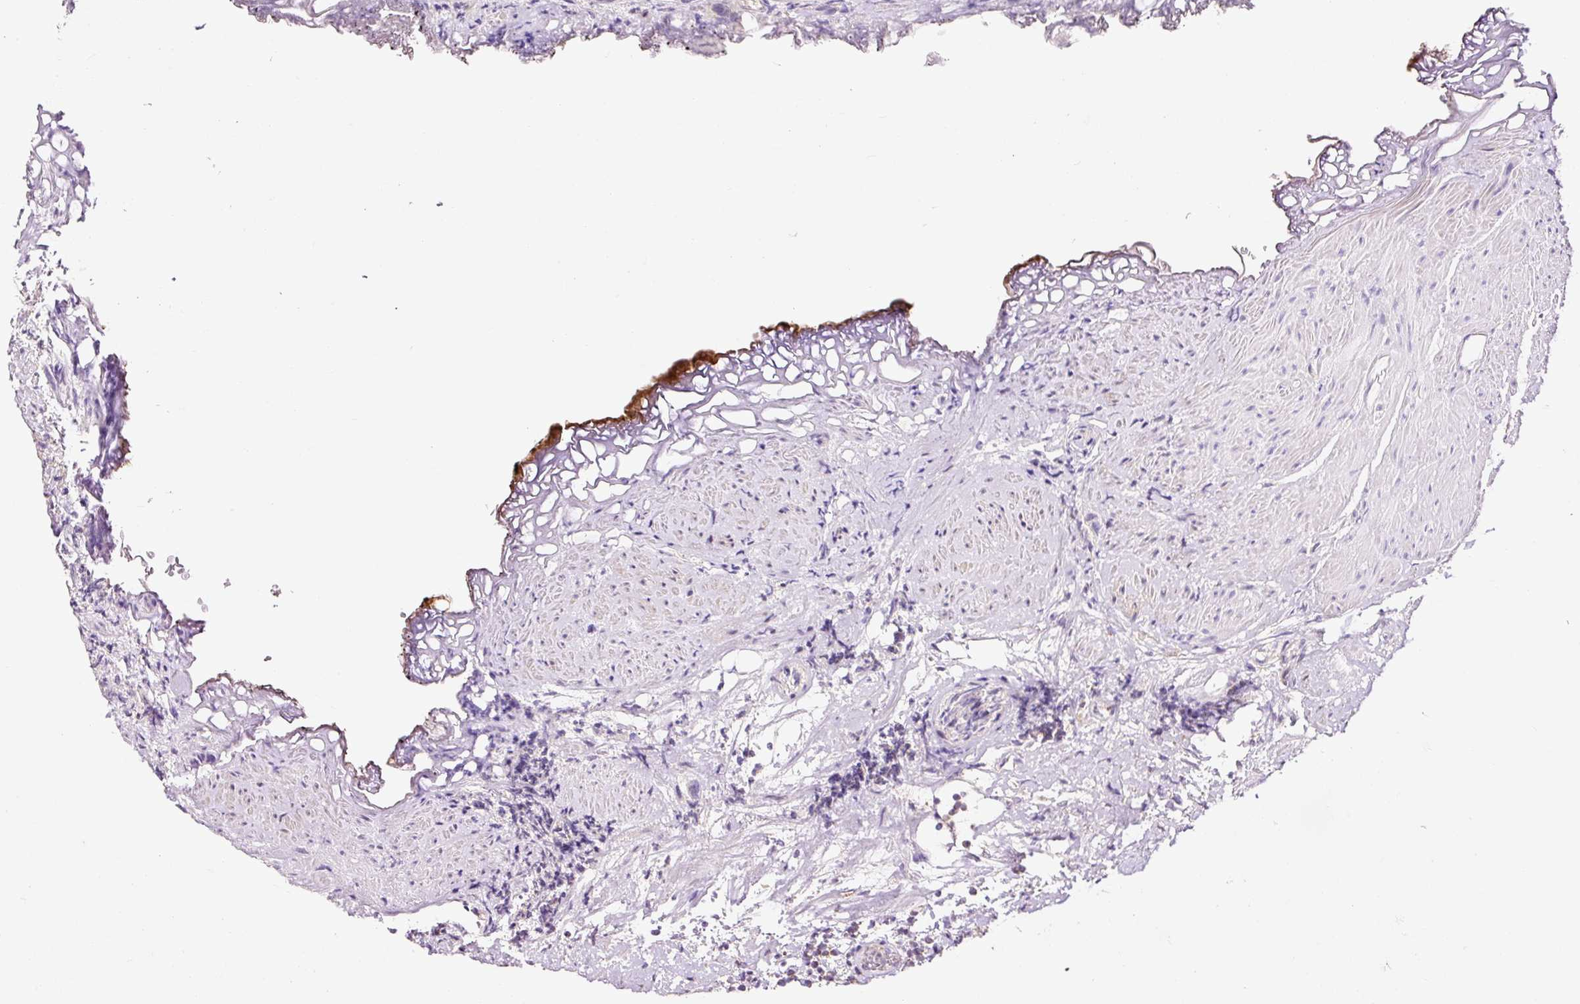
{"staining": {"intensity": "weak", "quantity": ">75%", "location": "cytoplasmic/membranous"}, "tissue": "prostate cancer", "cell_type": "Tumor cells", "image_type": "cancer", "snomed": [{"axis": "morphology", "description": "Adenocarcinoma, High grade"}, {"axis": "topography", "description": "Prostate"}], "caption": "A brown stain highlights weak cytoplasmic/membranous staining of a protein in human adenocarcinoma (high-grade) (prostate) tumor cells. Nuclei are stained in blue.", "gene": "BOLA3", "patient": {"sex": "male", "age": 82}}